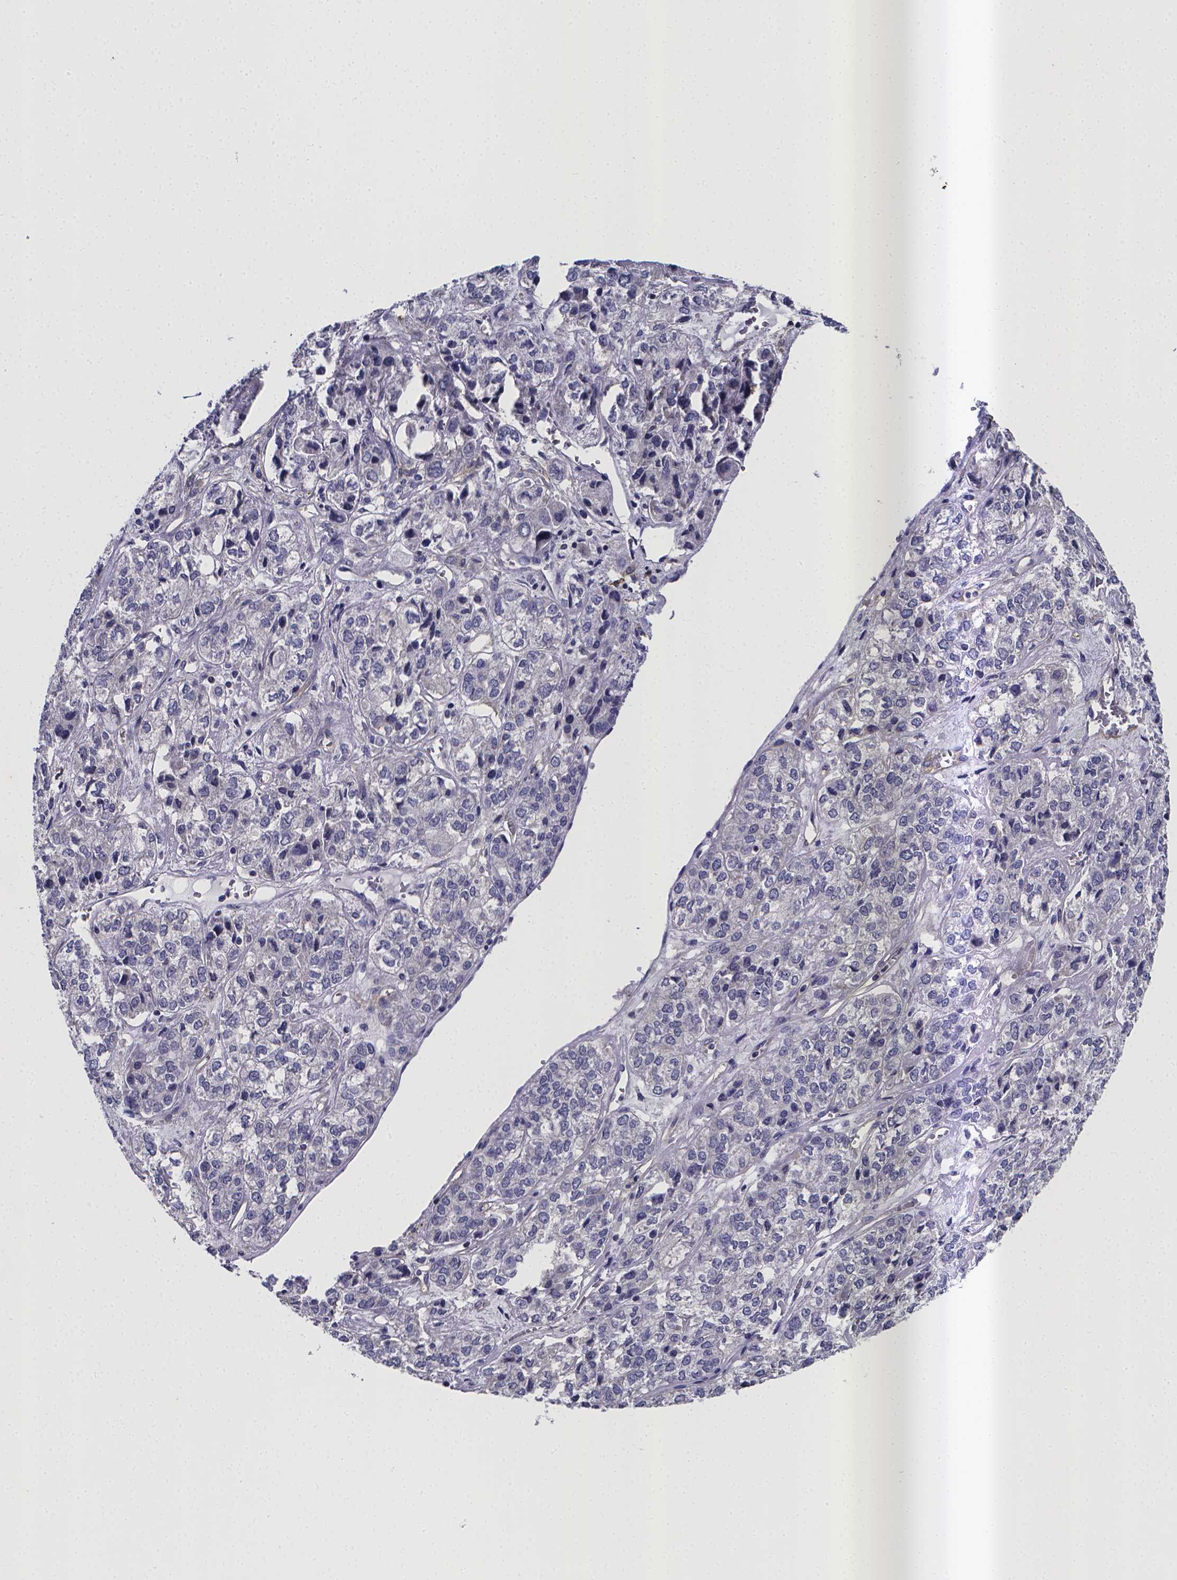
{"staining": {"intensity": "negative", "quantity": "none", "location": "none"}, "tissue": "ovarian cancer", "cell_type": "Tumor cells", "image_type": "cancer", "snomed": [{"axis": "morphology", "description": "Carcinoma, endometroid"}, {"axis": "topography", "description": "Ovary"}], "caption": "The image exhibits no staining of tumor cells in ovarian endometroid carcinoma.", "gene": "RERG", "patient": {"sex": "female", "age": 64}}